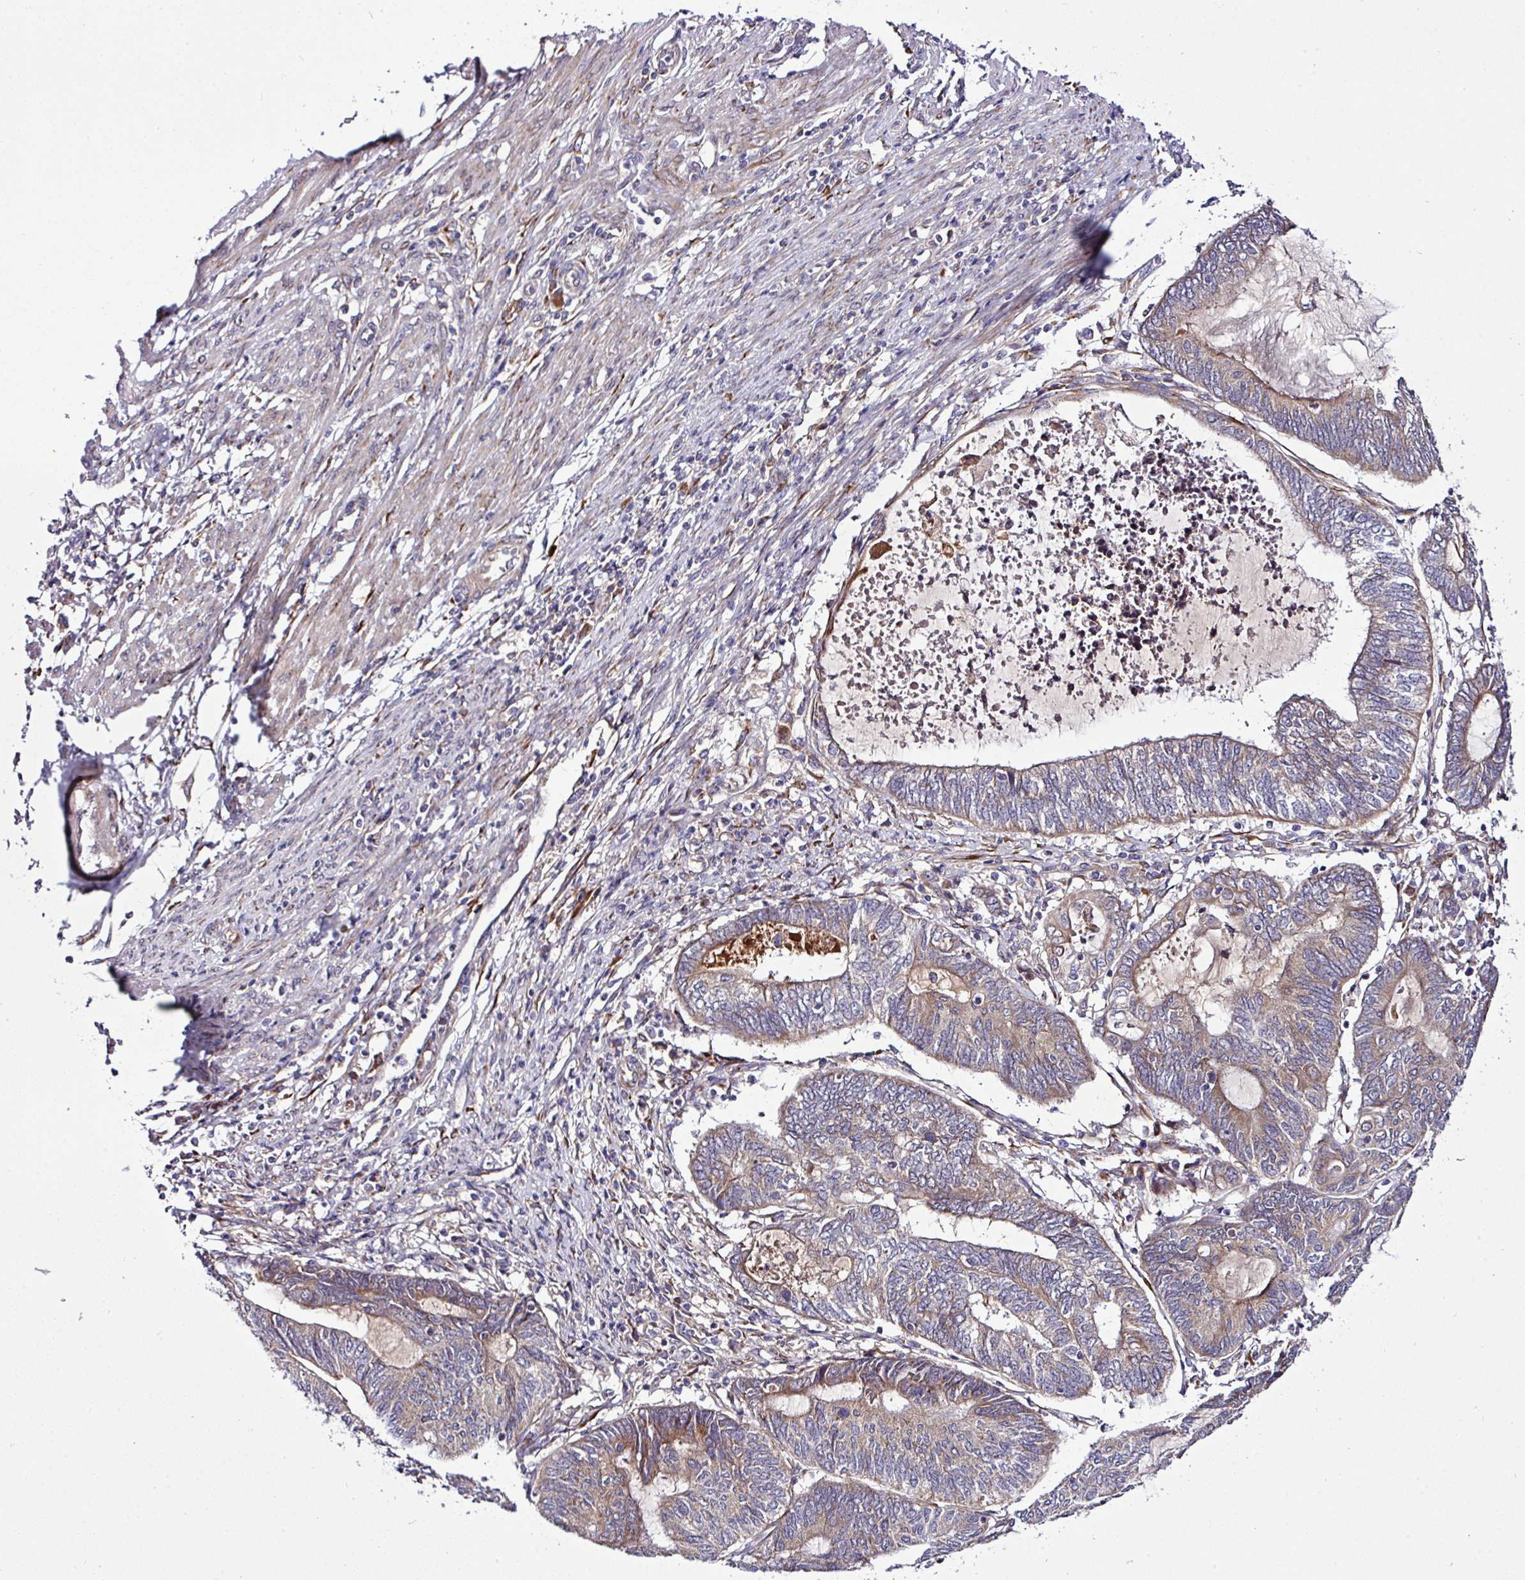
{"staining": {"intensity": "weak", "quantity": "25%-75%", "location": "cytoplasmic/membranous"}, "tissue": "endometrial cancer", "cell_type": "Tumor cells", "image_type": "cancer", "snomed": [{"axis": "morphology", "description": "Adenocarcinoma, NOS"}, {"axis": "topography", "description": "Uterus"}, {"axis": "topography", "description": "Endometrium"}], "caption": "Brown immunohistochemical staining in endometrial cancer displays weak cytoplasmic/membranous expression in about 25%-75% of tumor cells. (DAB (3,3'-diaminobenzidine) IHC, brown staining for protein, blue staining for nuclei).", "gene": "TM2D2", "patient": {"sex": "female", "age": 70}}